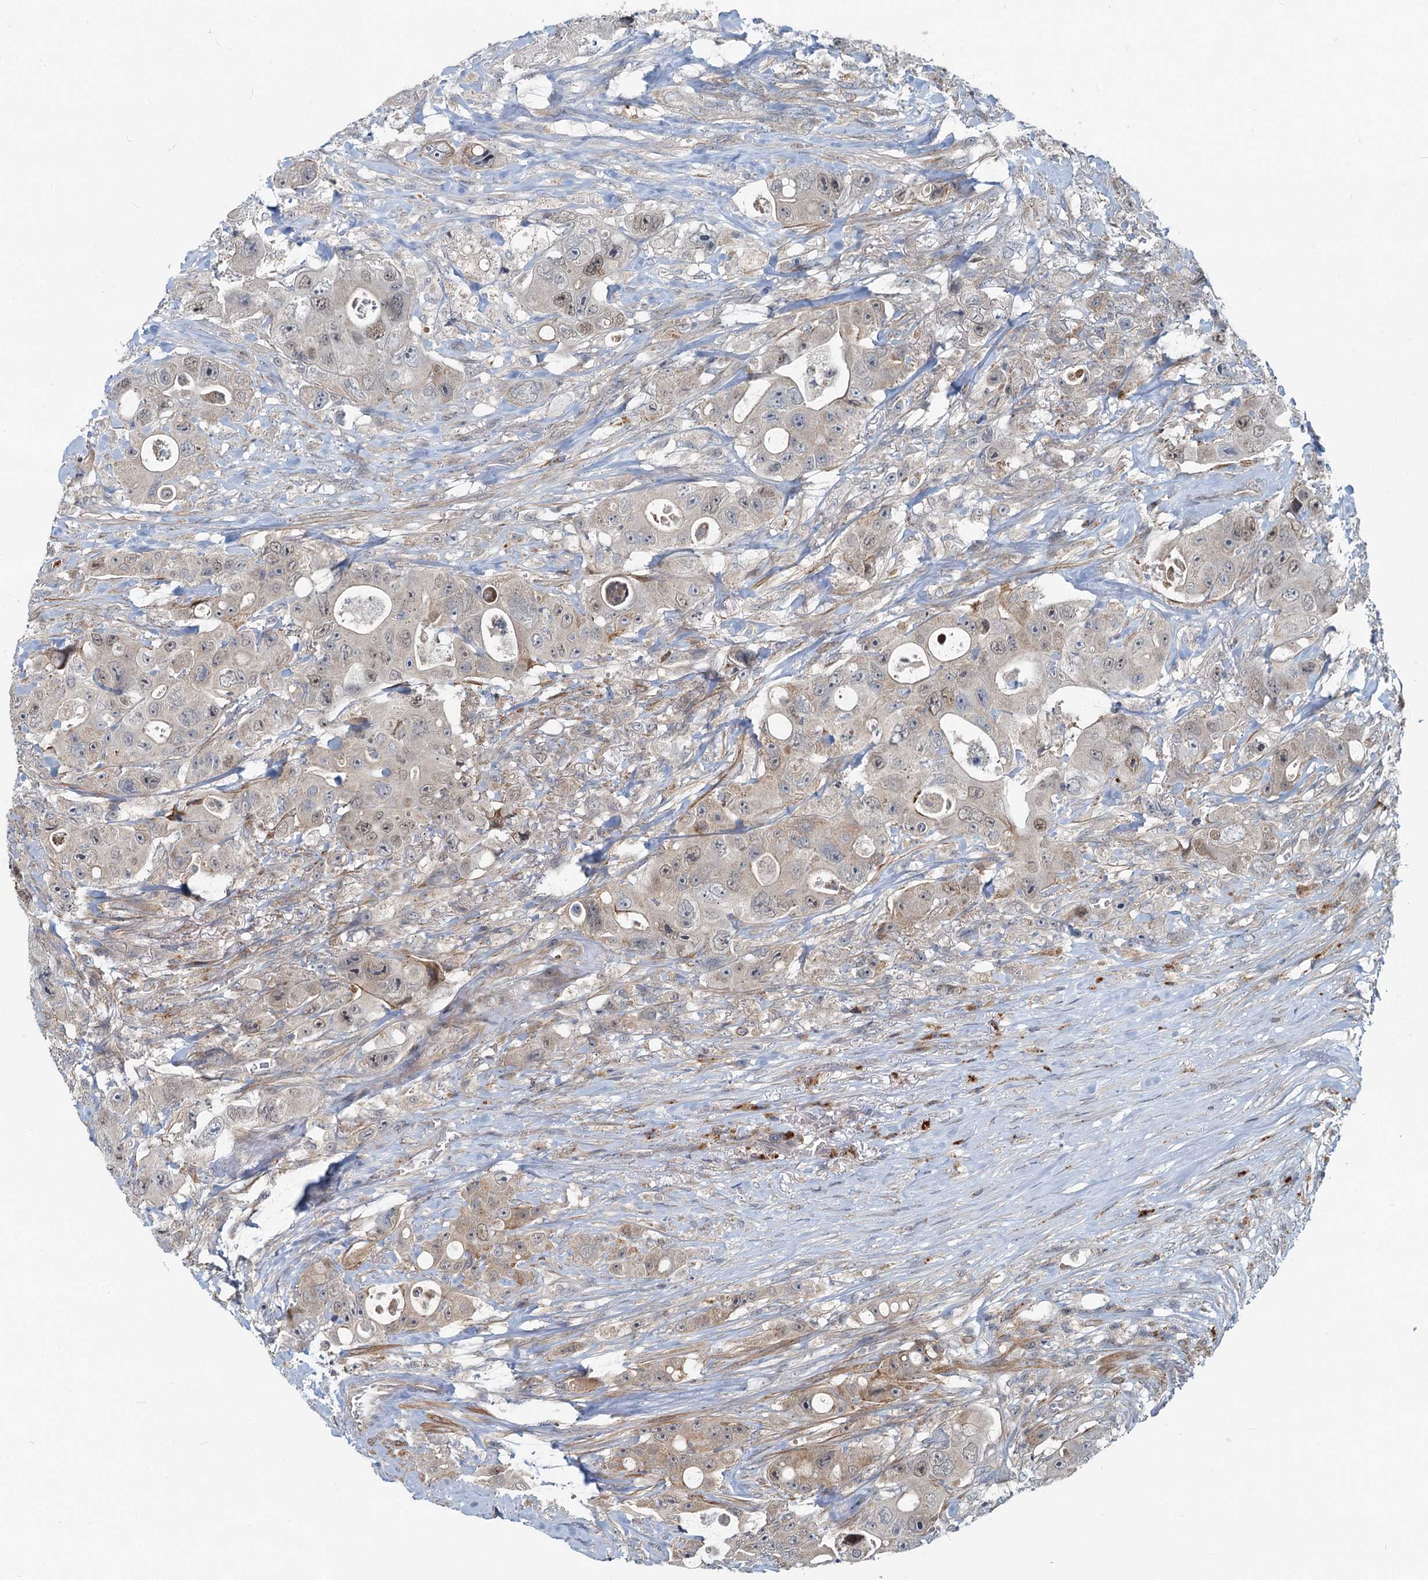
{"staining": {"intensity": "weak", "quantity": "25%-75%", "location": "cytoplasmic/membranous,nuclear"}, "tissue": "colorectal cancer", "cell_type": "Tumor cells", "image_type": "cancer", "snomed": [{"axis": "morphology", "description": "Adenocarcinoma, NOS"}, {"axis": "topography", "description": "Colon"}], "caption": "A histopathology image of adenocarcinoma (colorectal) stained for a protein displays weak cytoplasmic/membranous and nuclear brown staining in tumor cells. The protein of interest is shown in brown color, while the nuclei are stained blue.", "gene": "ADCY2", "patient": {"sex": "female", "age": 46}}